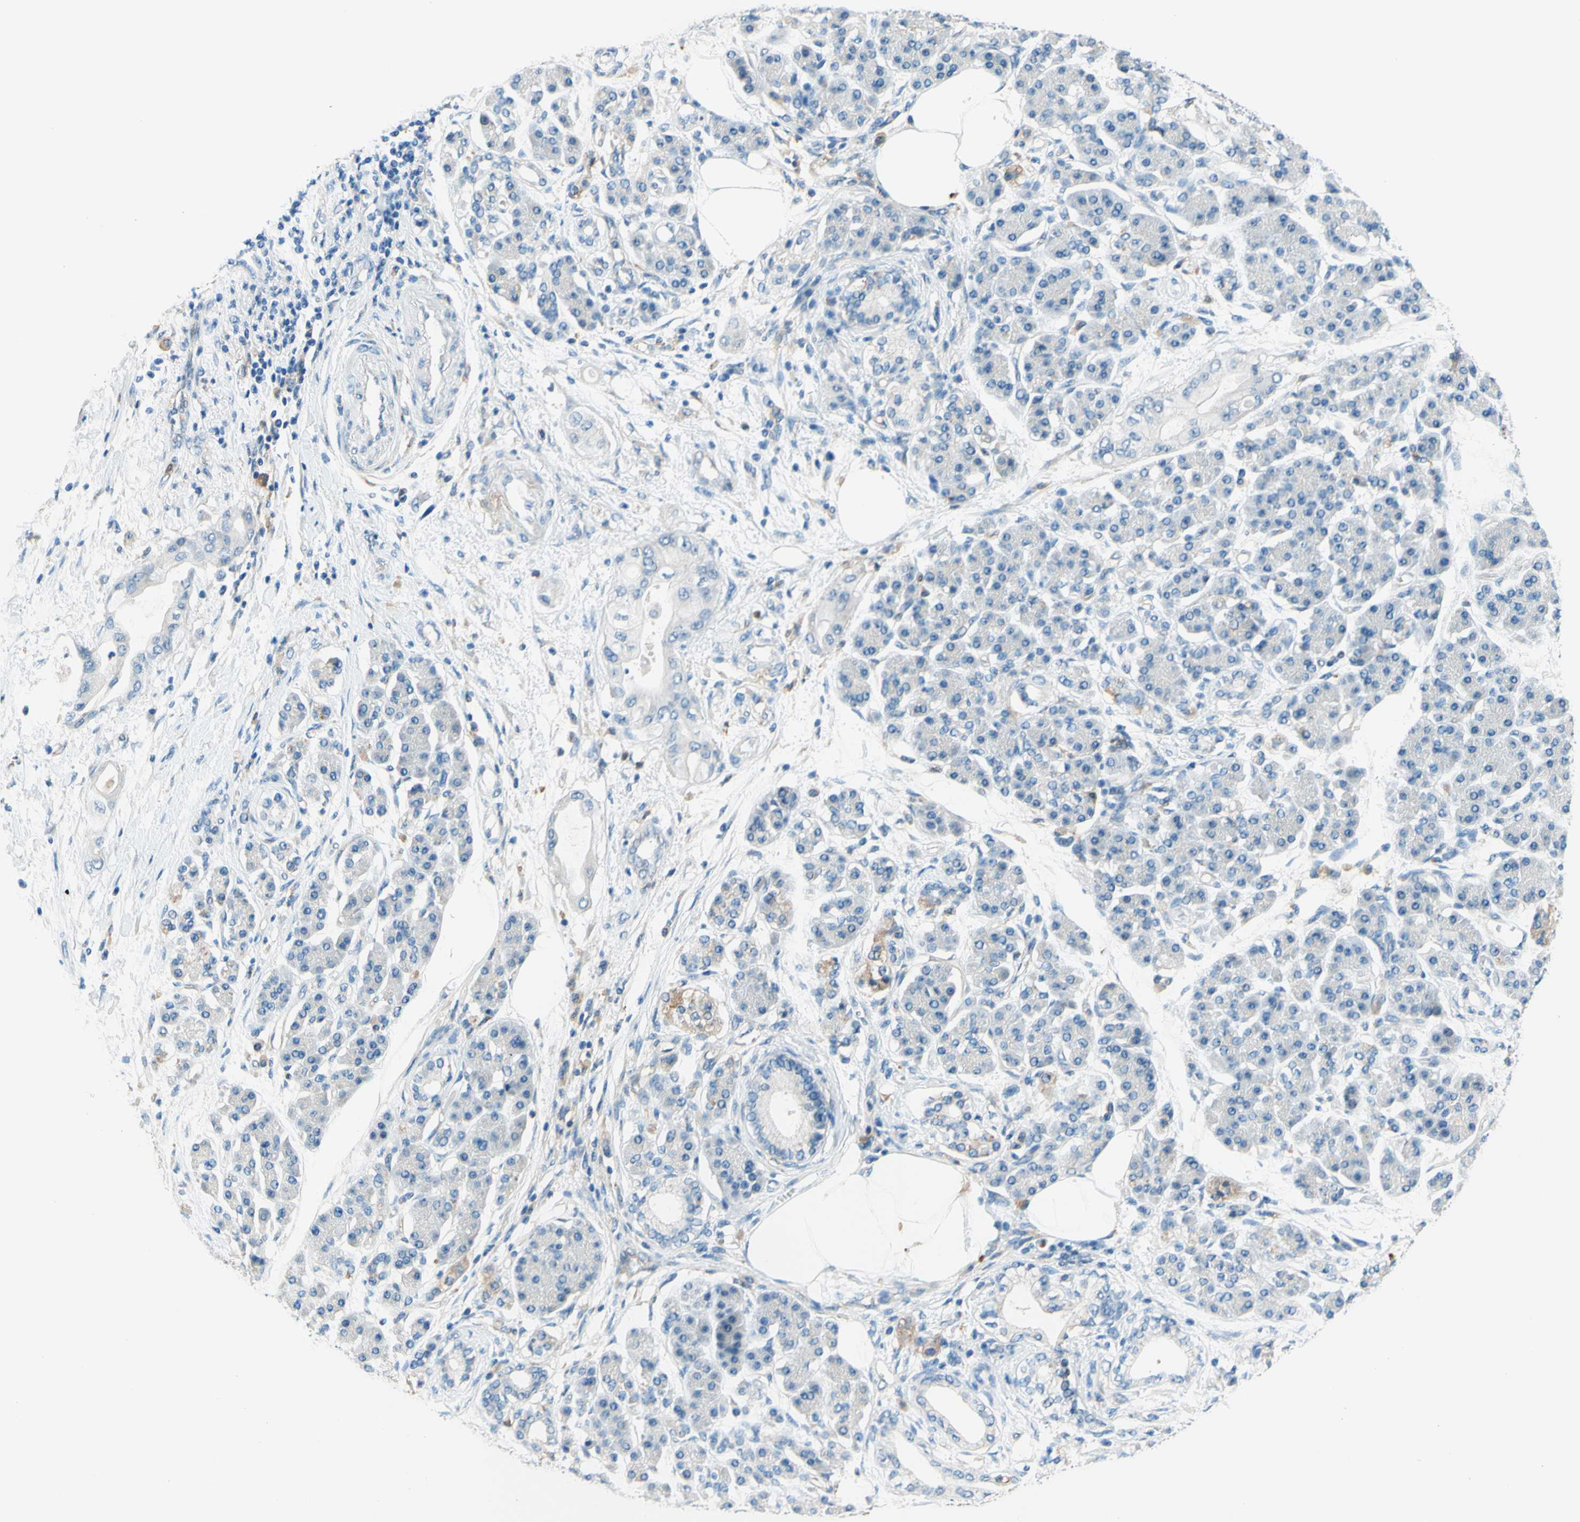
{"staining": {"intensity": "negative", "quantity": "none", "location": "none"}, "tissue": "pancreatic cancer", "cell_type": "Tumor cells", "image_type": "cancer", "snomed": [{"axis": "morphology", "description": "Adenocarcinoma, NOS"}, {"axis": "morphology", "description": "Adenocarcinoma, metastatic, NOS"}, {"axis": "topography", "description": "Lymph node"}, {"axis": "topography", "description": "Pancreas"}, {"axis": "topography", "description": "Duodenum"}], "caption": "Pancreatic metastatic adenocarcinoma stained for a protein using immunohistochemistry exhibits no expression tumor cells.", "gene": "SIGLEC9", "patient": {"sex": "female", "age": 64}}